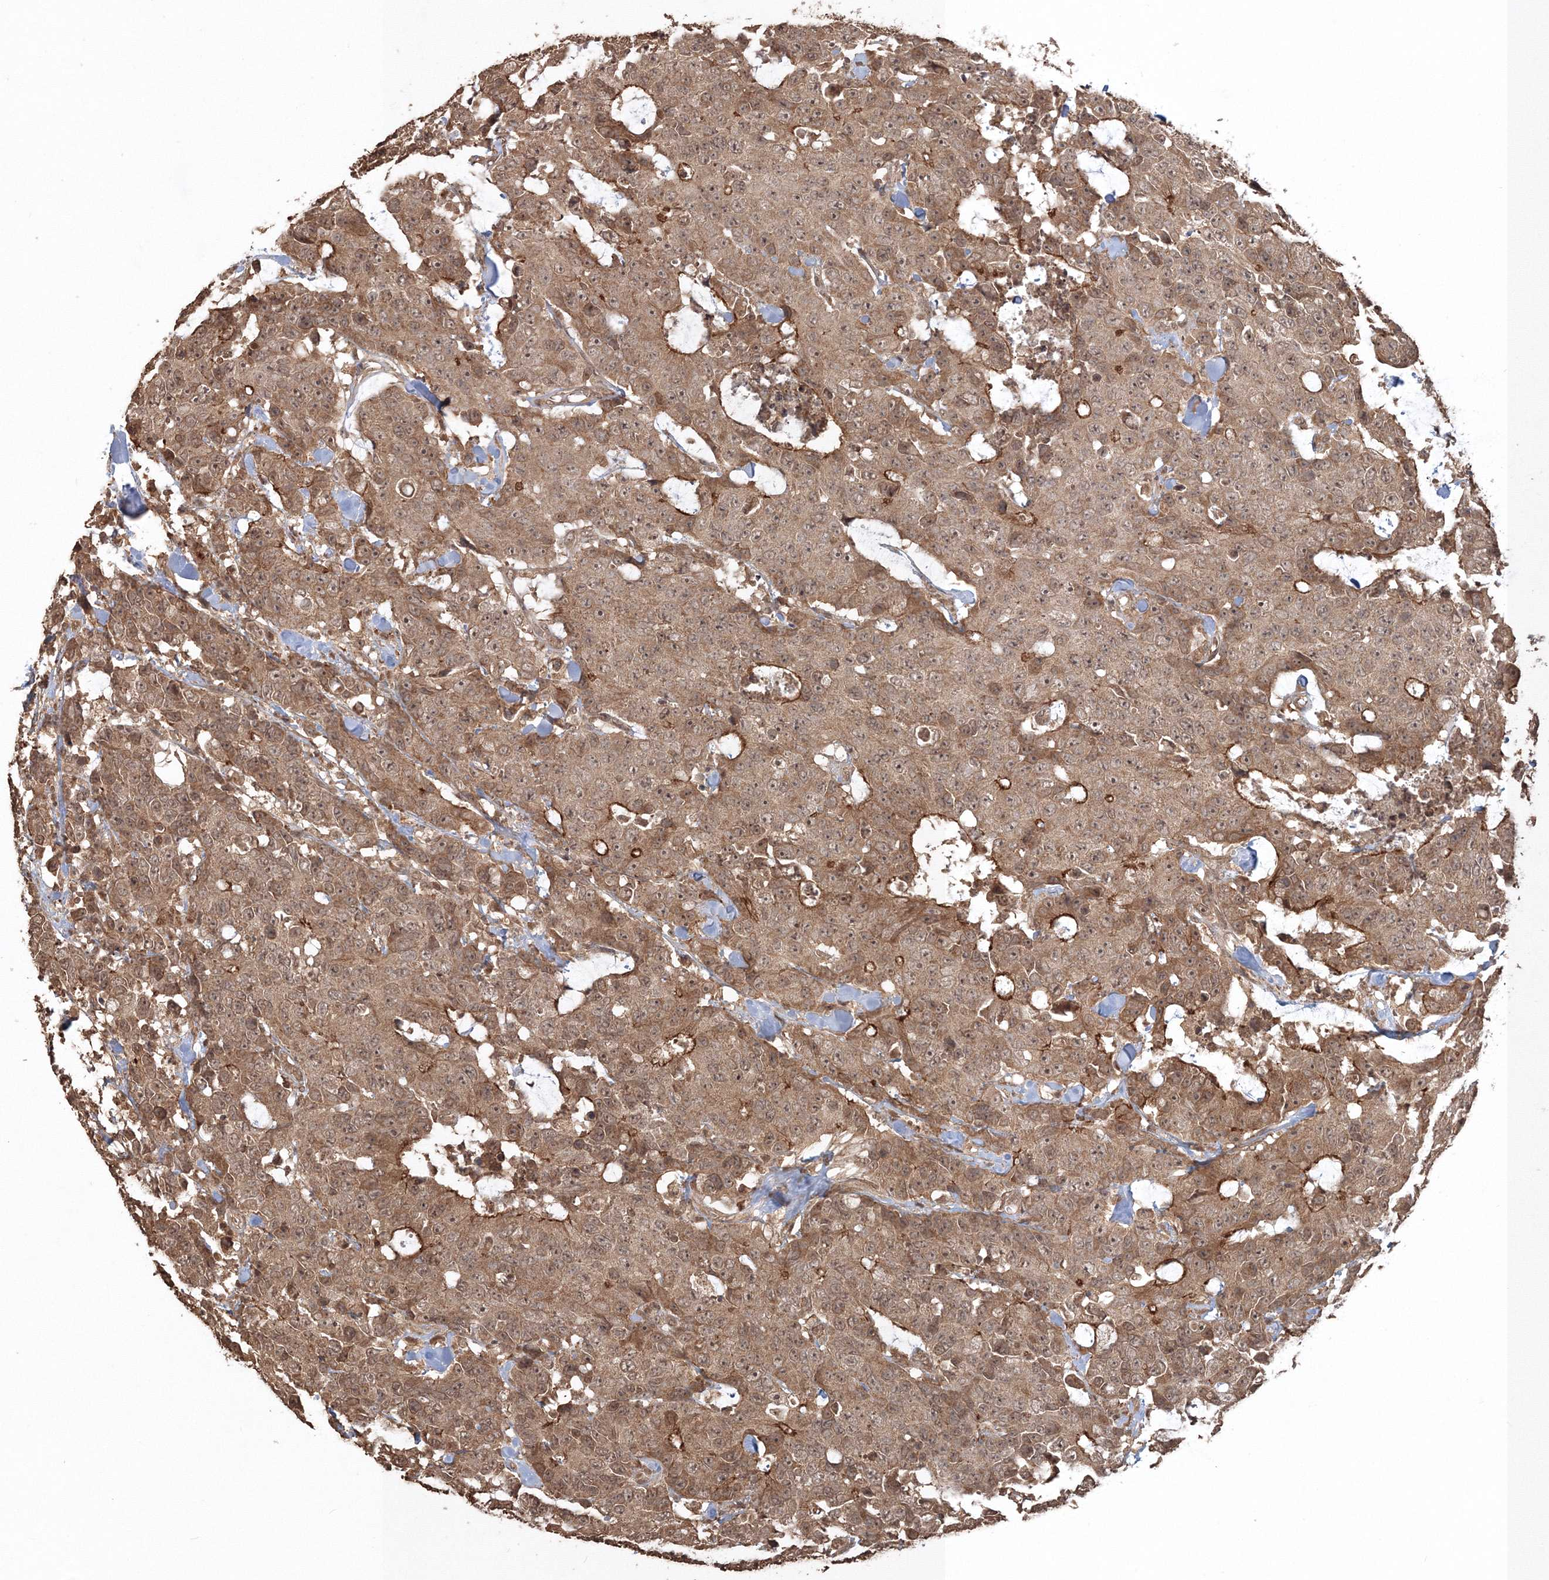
{"staining": {"intensity": "moderate", "quantity": ">75%", "location": "cytoplasmic/membranous"}, "tissue": "colorectal cancer", "cell_type": "Tumor cells", "image_type": "cancer", "snomed": [{"axis": "morphology", "description": "Adenocarcinoma, NOS"}, {"axis": "topography", "description": "Colon"}], "caption": "A high-resolution image shows immunohistochemistry staining of colorectal cancer (adenocarcinoma), which demonstrates moderate cytoplasmic/membranous expression in about >75% of tumor cells.", "gene": "CCDC122", "patient": {"sex": "female", "age": 86}}